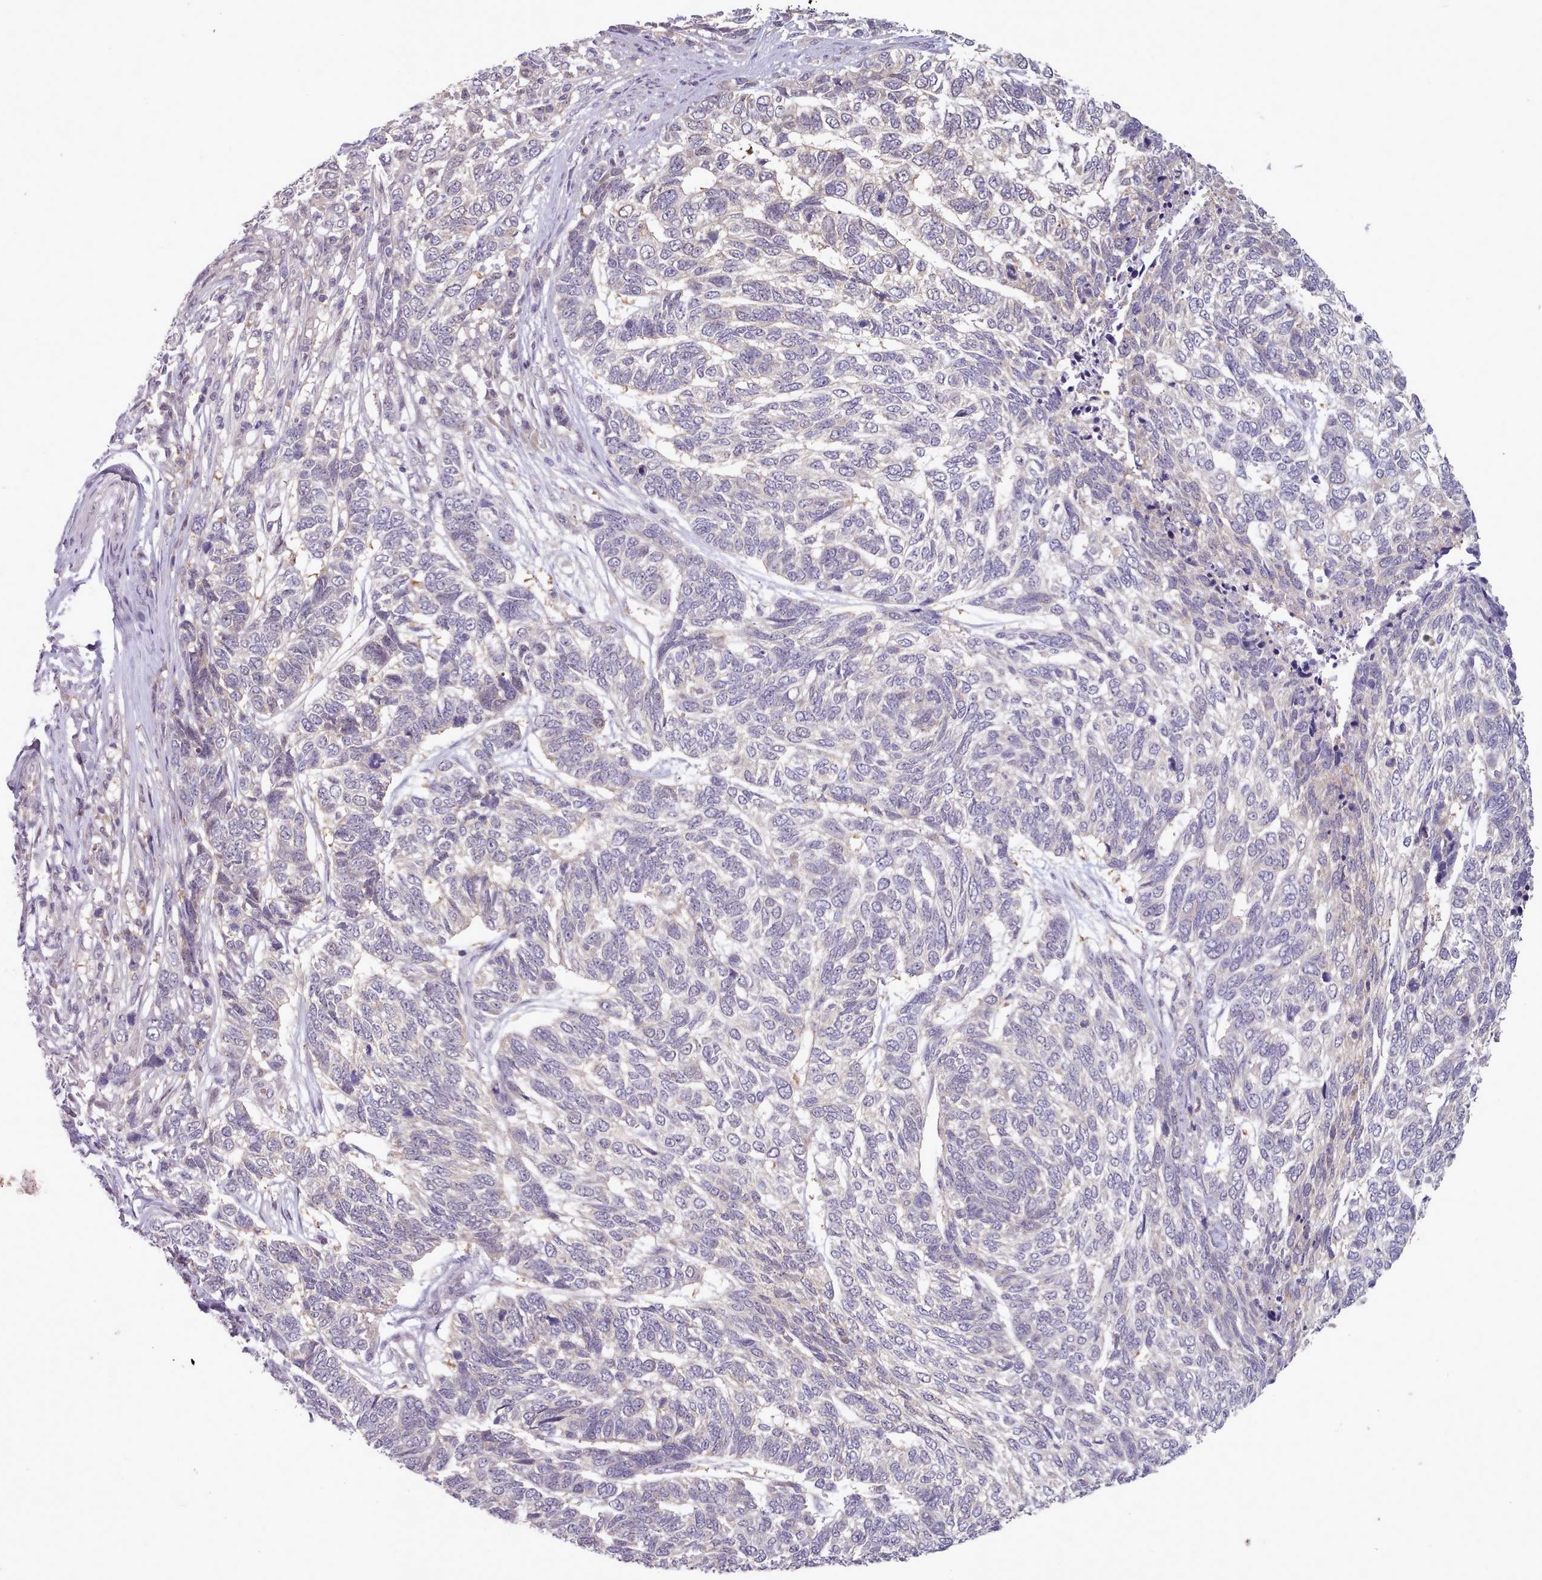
{"staining": {"intensity": "negative", "quantity": "none", "location": "none"}, "tissue": "skin cancer", "cell_type": "Tumor cells", "image_type": "cancer", "snomed": [{"axis": "morphology", "description": "Basal cell carcinoma"}, {"axis": "topography", "description": "Skin"}], "caption": "This is a histopathology image of IHC staining of skin cancer, which shows no positivity in tumor cells.", "gene": "CLNS1A", "patient": {"sex": "female", "age": 65}}